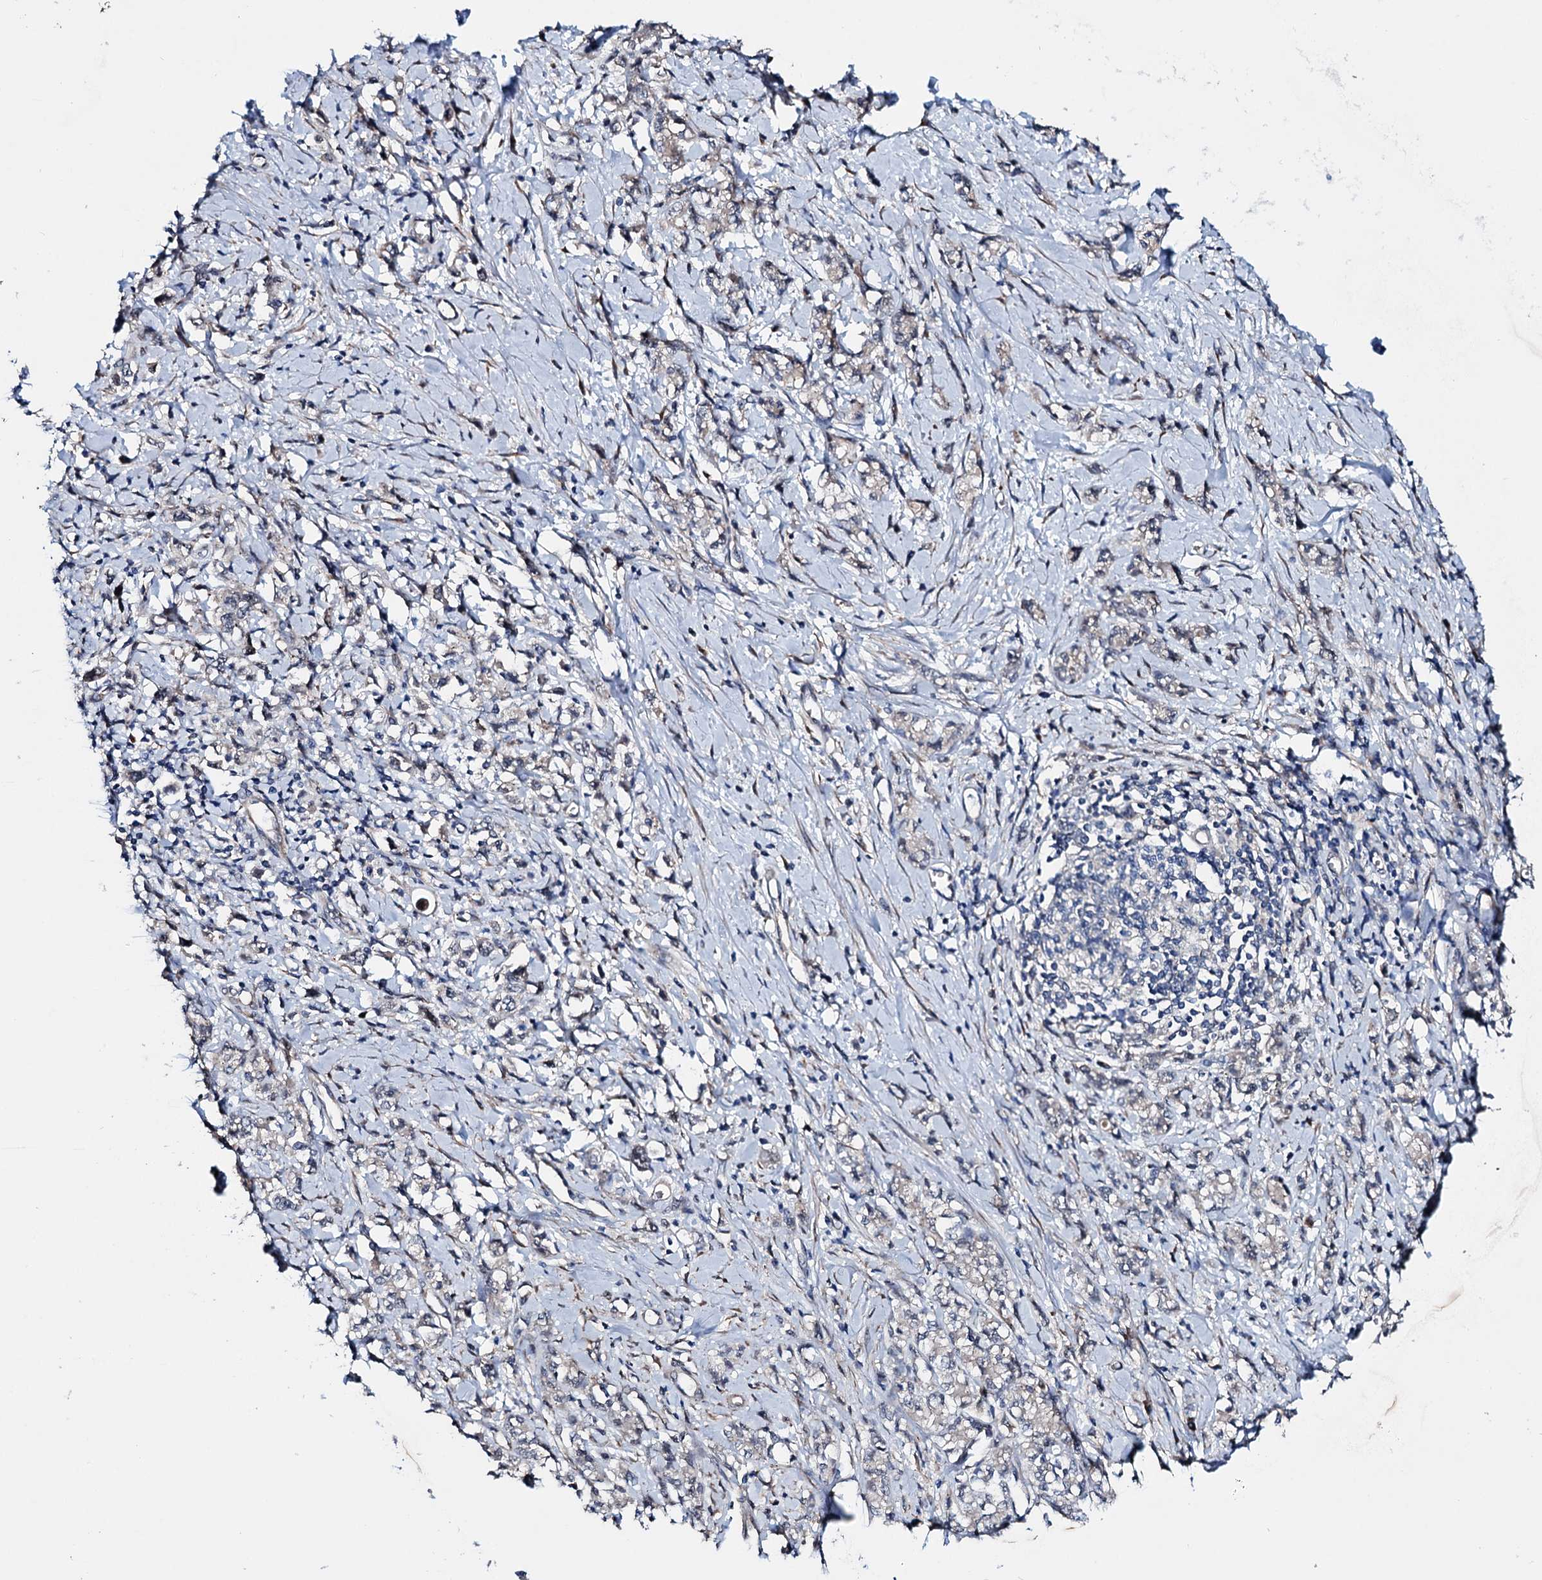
{"staining": {"intensity": "negative", "quantity": "none", "location": "none"}, "tissue": "stomach cancer", "cell_type": "Tumor cells", "image_type": "cancer", "snomed": [{"axis": "morphology", "description": "Adenocarcinoma, NOS"}, {"axis": "topography", "description": "Stomach"}], "caption": "High power microscopy histopathology image of an IHC micrograph of stomach cancer (adenocarcinoma), revealing no significant positivity in tumor cells.", "gene": "EYA4", "patient": {"sex": "female", "age": 76}}